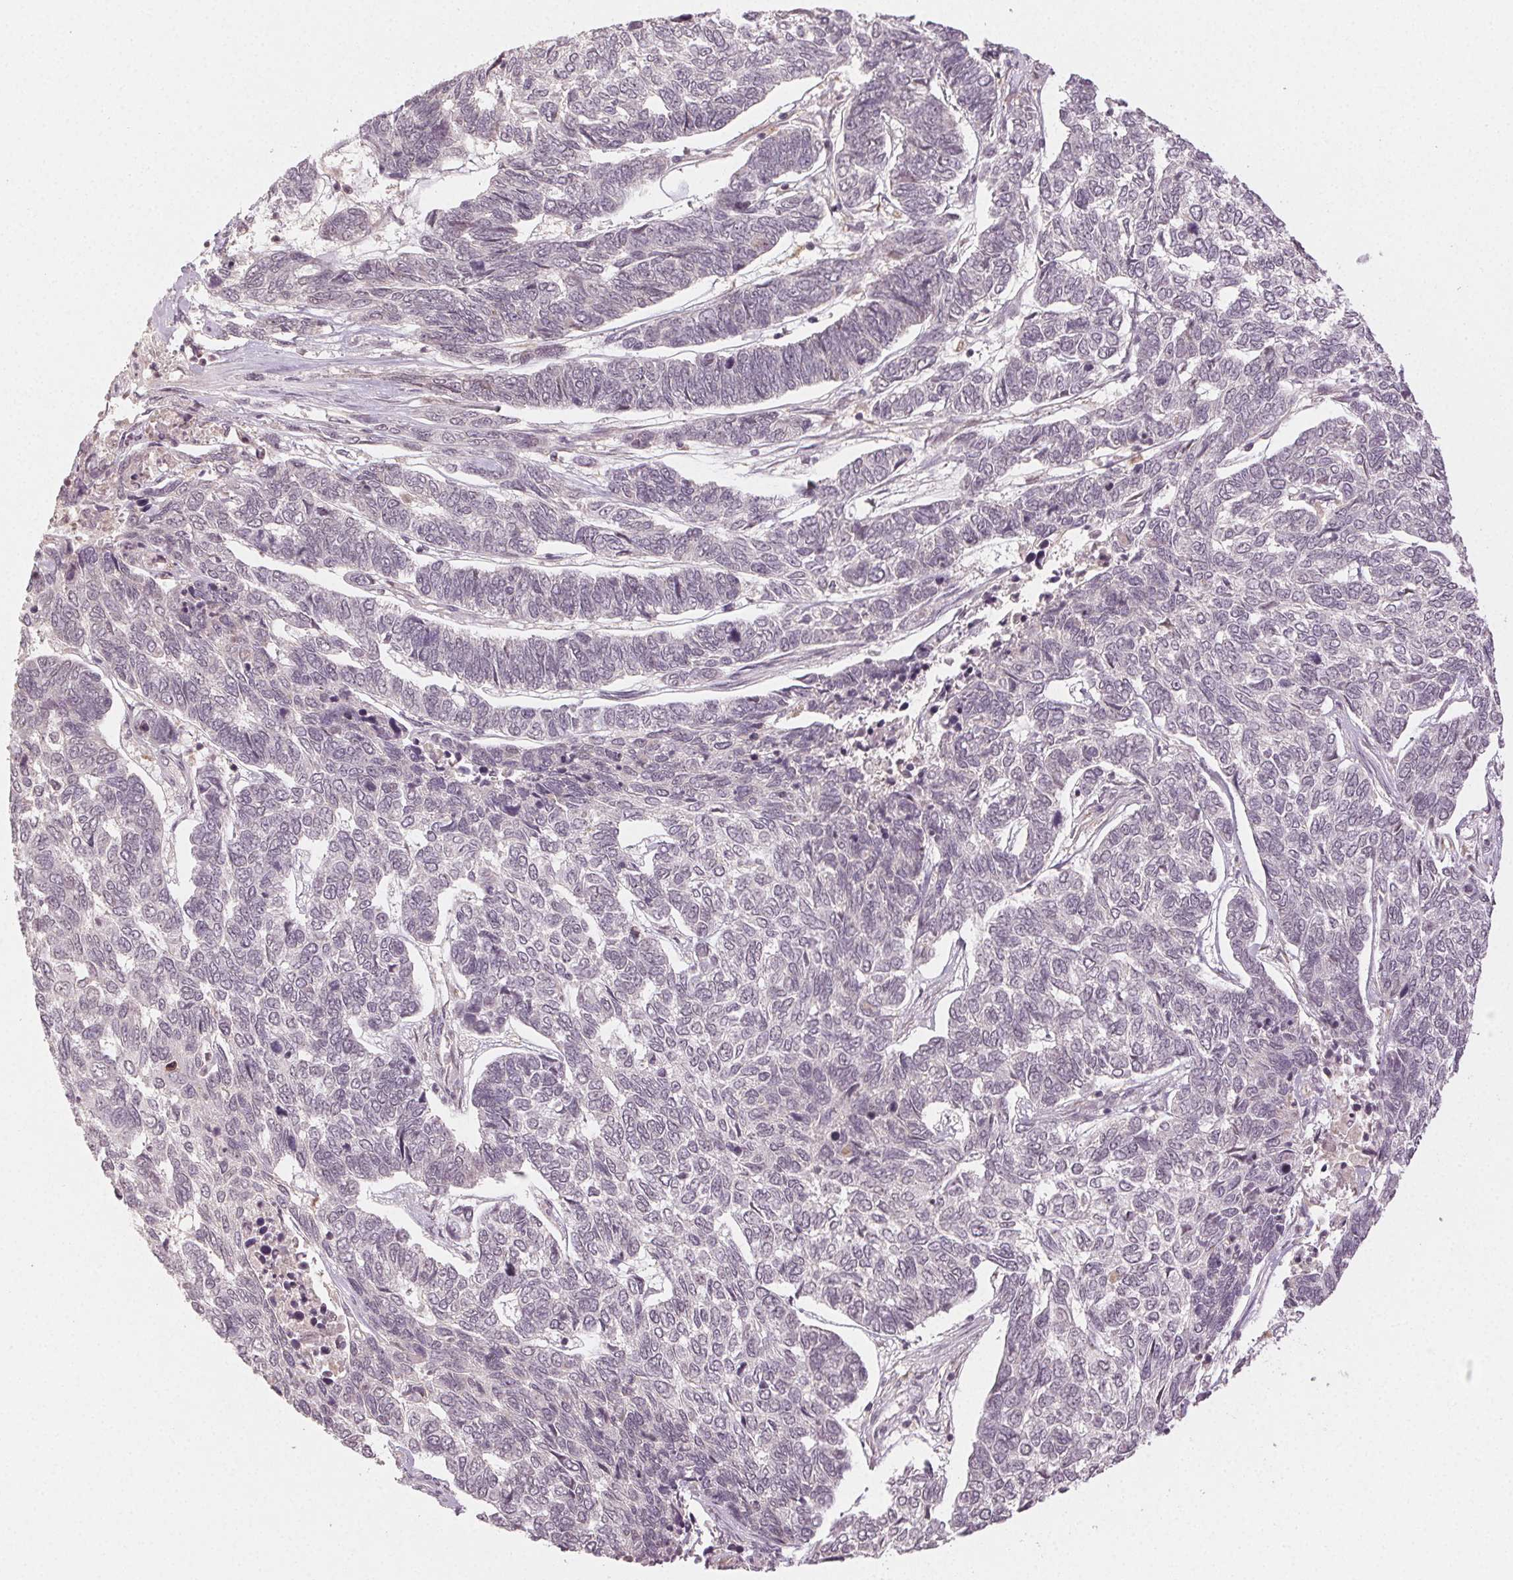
{"staining": {"intensity": "negative", "quantity": "none", "location": "none"}, "tissue": "skin cancer", "cell_type": "Tumor cells", "image_type": "cancer", "snomed": [{"axis": "morphology", "description": "Basal cell carcinoma"}, {"axis": "topography", "description": "Skin"}], "caption": "An immunohistochemistry (IHC) photomicrograph of skin cancer (basal cell carcinoma) is shown. There is no staining in tumor cells of skin cancer (basal cell carcinoma). (Brightfield microscopy of DAB immunohistochemistry at high magnification).", "gene": "MAPK14", "patient": {"sex": "female", "age": 65}}